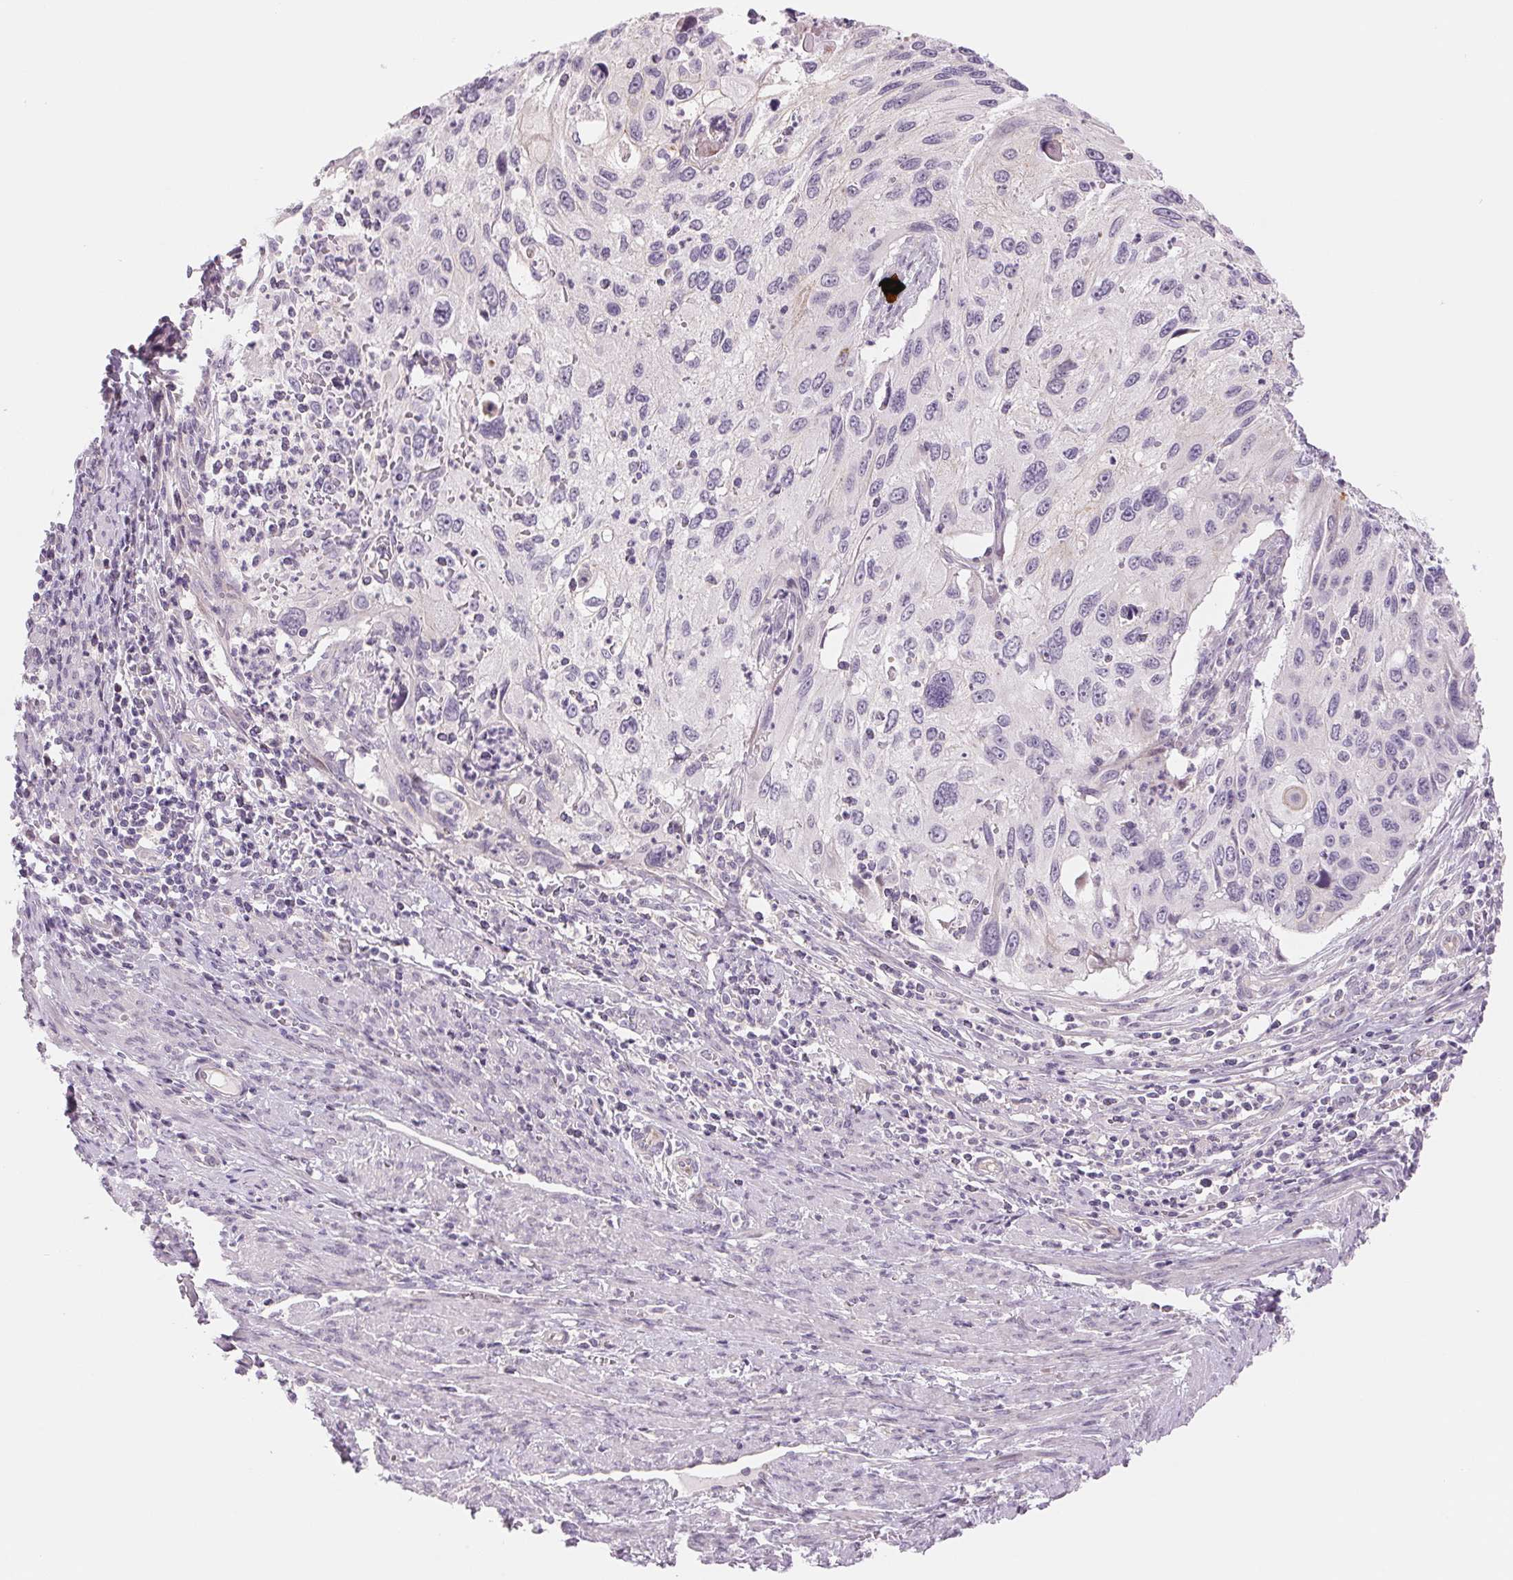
{"staining": {"intensity": "weak", "quantity": "<25%", "location": "cytoplasmic/membranous"}, "tissue": "cervical cancer", "cell_type": "Tumor cells", "image_type": "cancer", "snomed": [{"axis": "morphology", "description": "Squamous cell carcinoma, NOS"}, {"axis": "topography", "description": "Cervix"}], "caption": "Immunohistochemistry of cervical cancer (squamous cell carcinoma) demonstrates no positivity in tumor cells.", "gene": "CCDC168", "patient": {"sex": "female", "age": 70}}